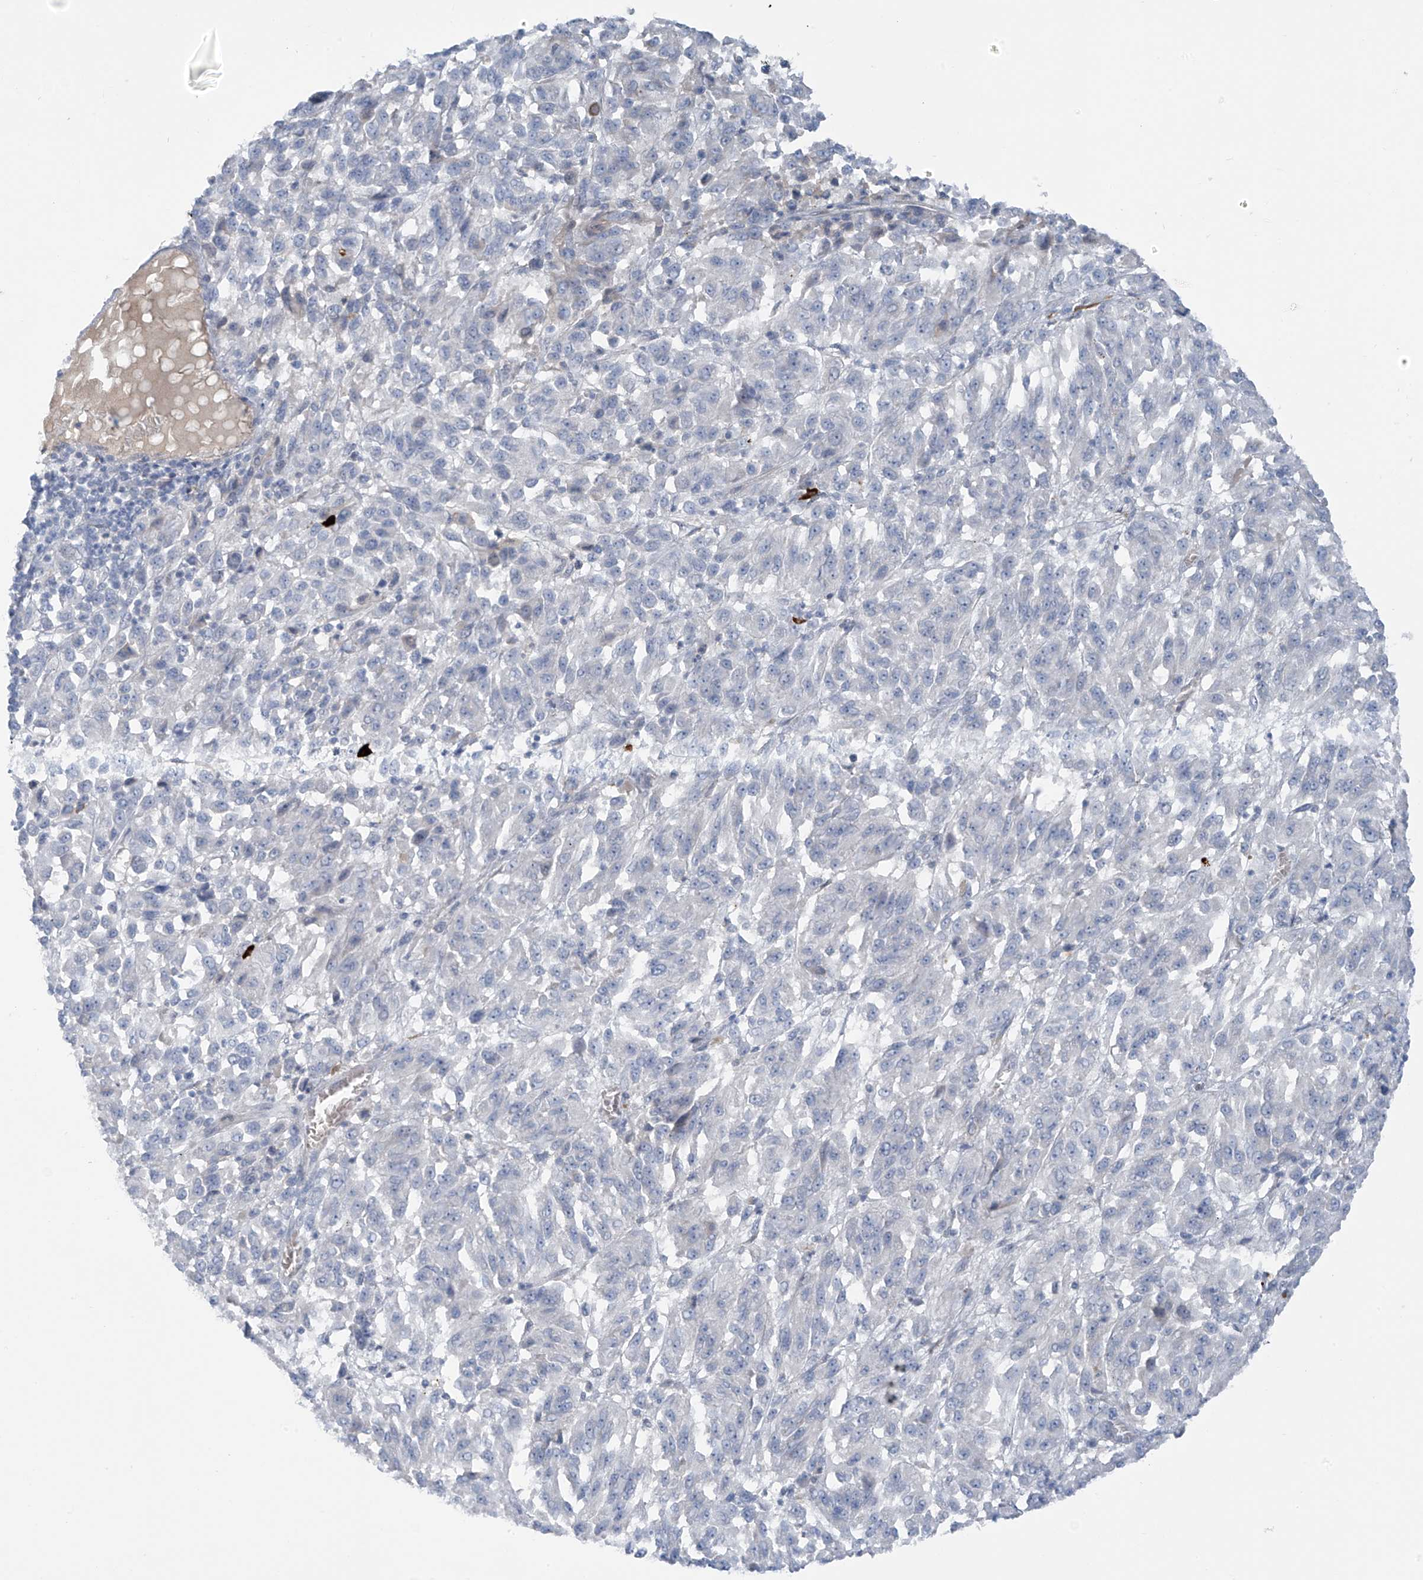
{"staining": {"intensity": "negative", "quantity": "none", "location": "none"}, "tissue": "melanoma", "cell_type": "Tumor cells", "image_type": "cancer", "snomed": [{"axis": "morphology", "description": "Malignant melanoma, Metastatic site"}, {"axis": "topography", "description": "Lung"}], "caption": "Histopathology image shows no protein expression in tumor cells of malignant melanoma (metastatic site) tissue.", "gene": "ZNF793", "patient": {"sex": "male", "age": 64}}